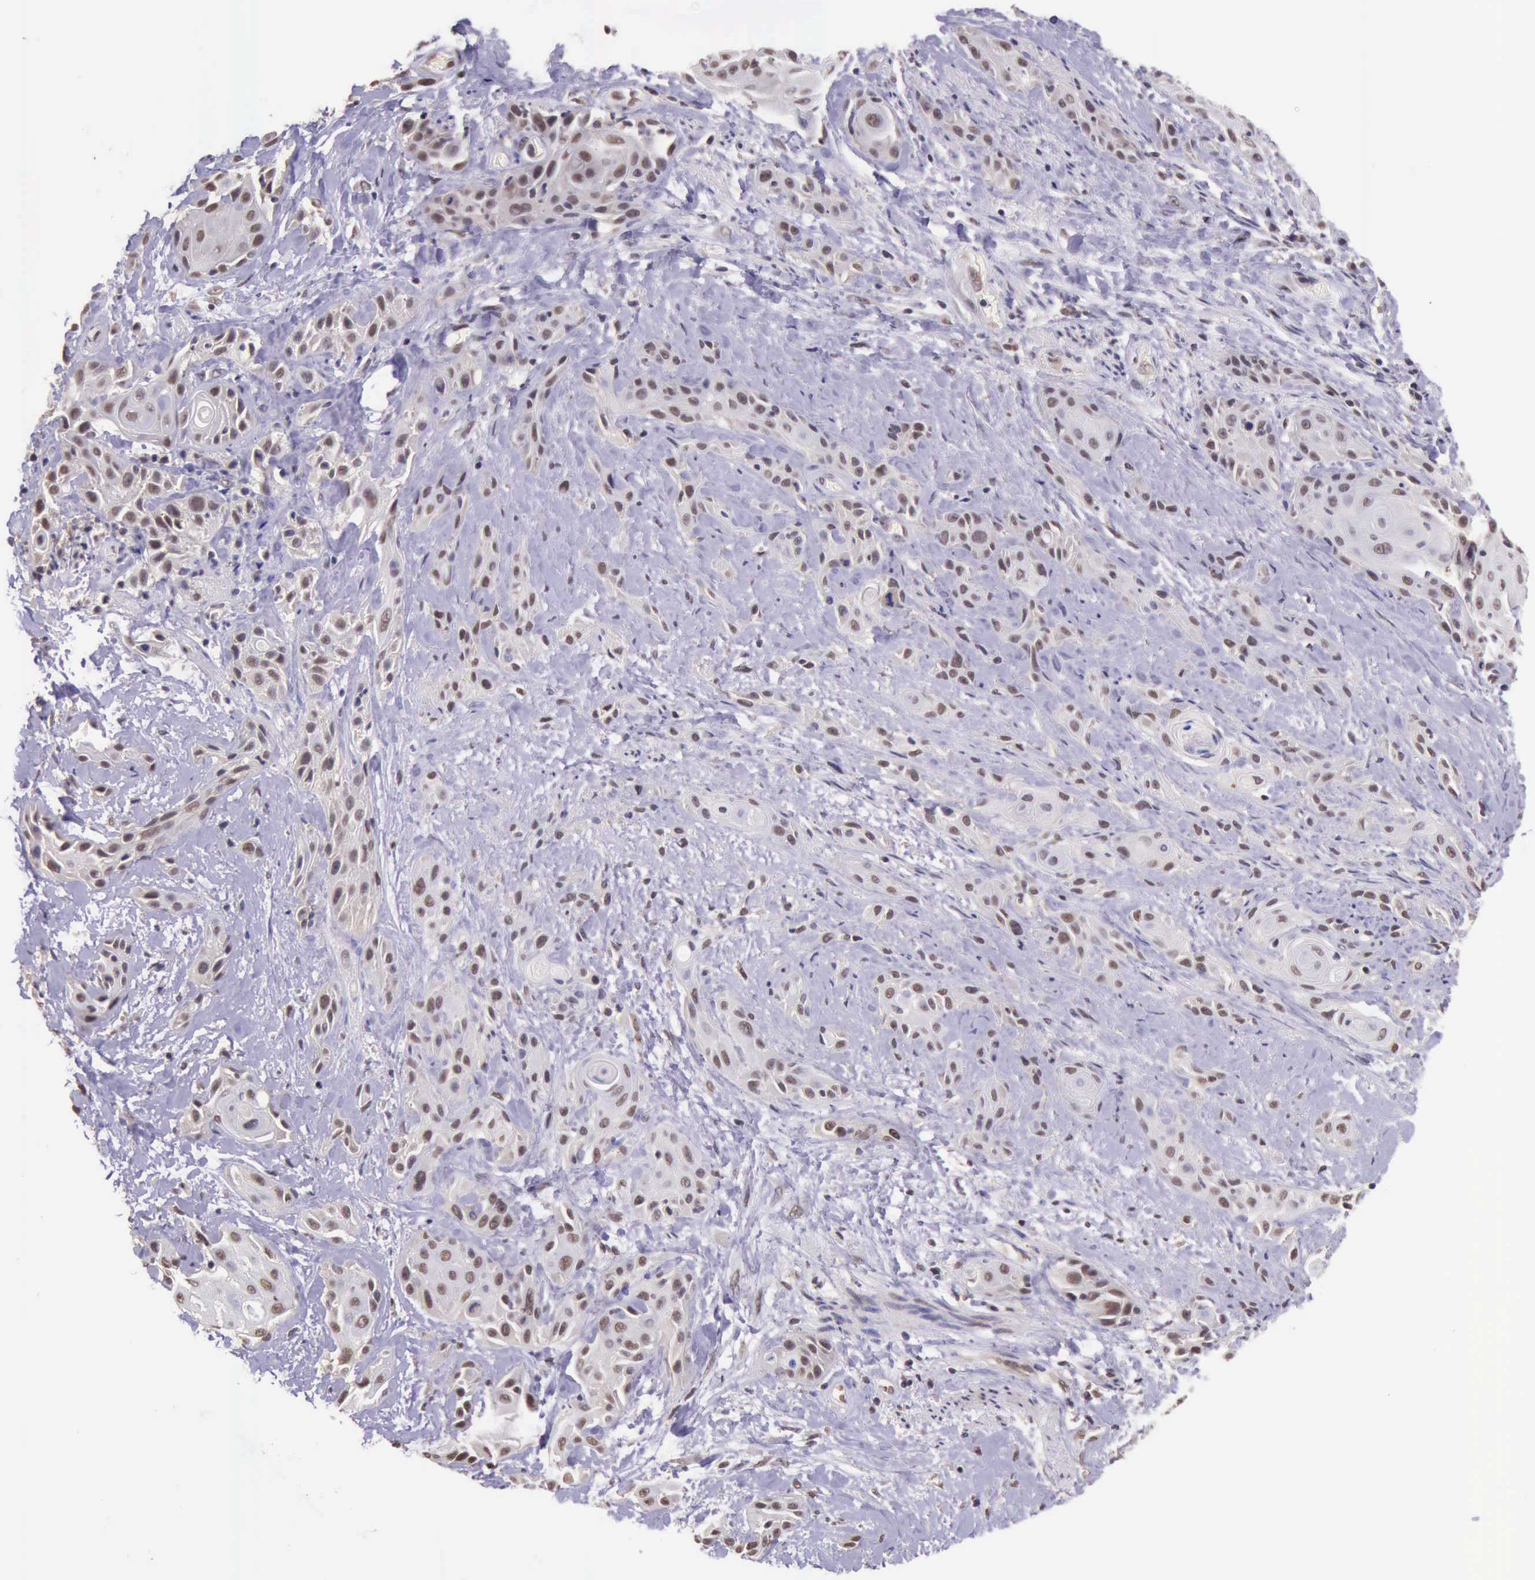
{"staining": {"intensity": "moderate", "quantity": ">75%", "location": "nuclear"}, "tissue": "skin cancer", "cell_type": "Tumor cells", "image_type": "cancer", "snomed": [{"axis": "morphology", "description": "Squamous cell carcinoma, NOS"}, {"axis": "topography", "description": "Skin"}, {"axis": "topography", "description": "Anal"}], "caption": "The immunohistochemical stain highlights moderate nuclear positivity in tumor cells of skin squamous cell carcinoma tissue. The protein is stained brown, and the nuclei are stained in blue (DAB (3,3'-diaminobenzidine) IHC with brightfield microscopy, high magnification).", "gene": "PRPF39", "patient": {"sex": "male", "age": 64}}